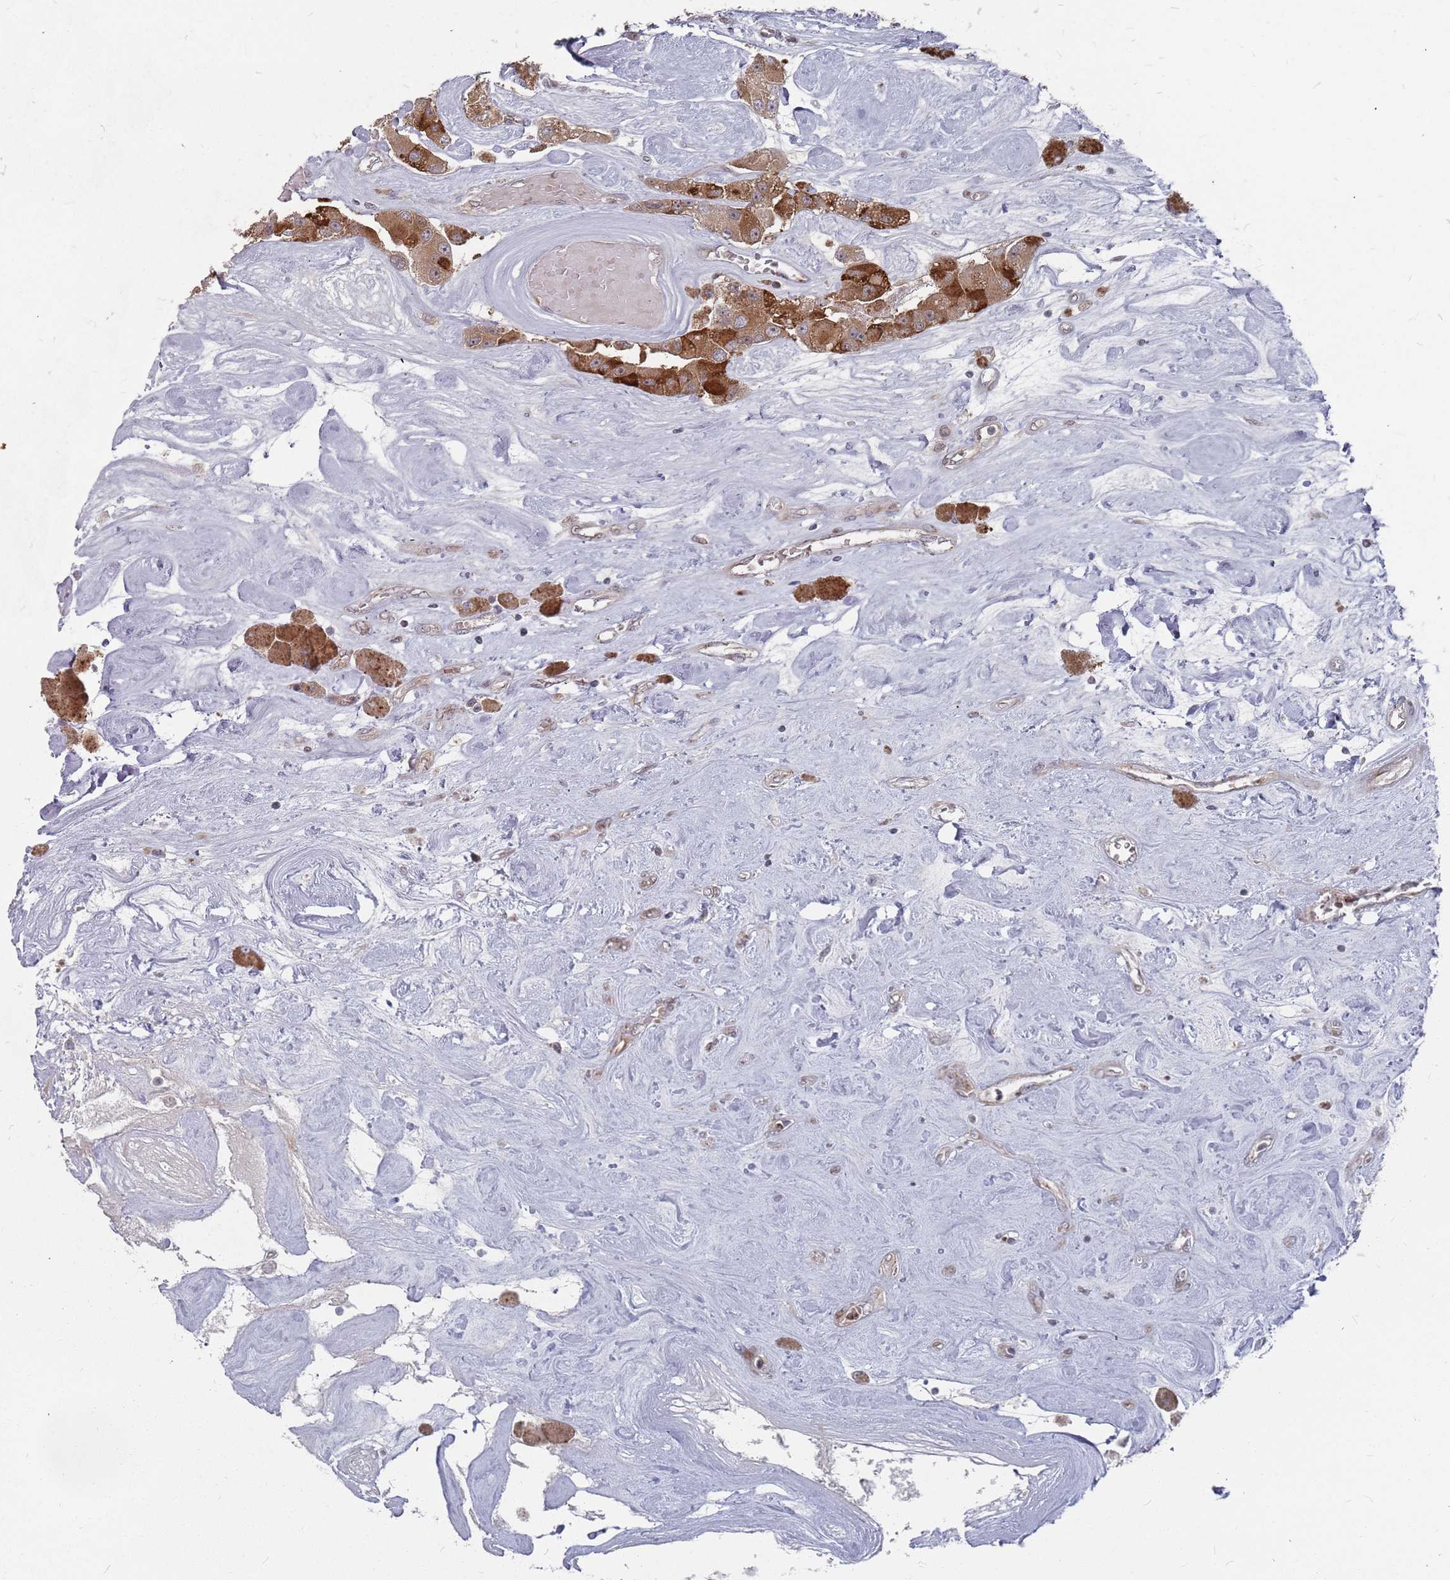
{"staining": {"intensity": "moderate", "quantity": ">75%", "location": "cytoplasmic/membranous"}, "tissue": "carcinoid", "cell_type": "Tumor cells", "image_type": "cancer", "snomed": [{"axis": "morphology", "description": "Carcinoid, malignant, NOS"}, {"axis": "topography", "description": "Pancreas"}], "caption": "A brown stain shows moderate cytoplasmic/membranous positivity of a protein in human malignant carcinoid tumor cells. Ihc stains the protein of interest in brown and the nuclei are stained blue.", "gene": "FMO4", "patient": {"sex": "male", "age": 41}}